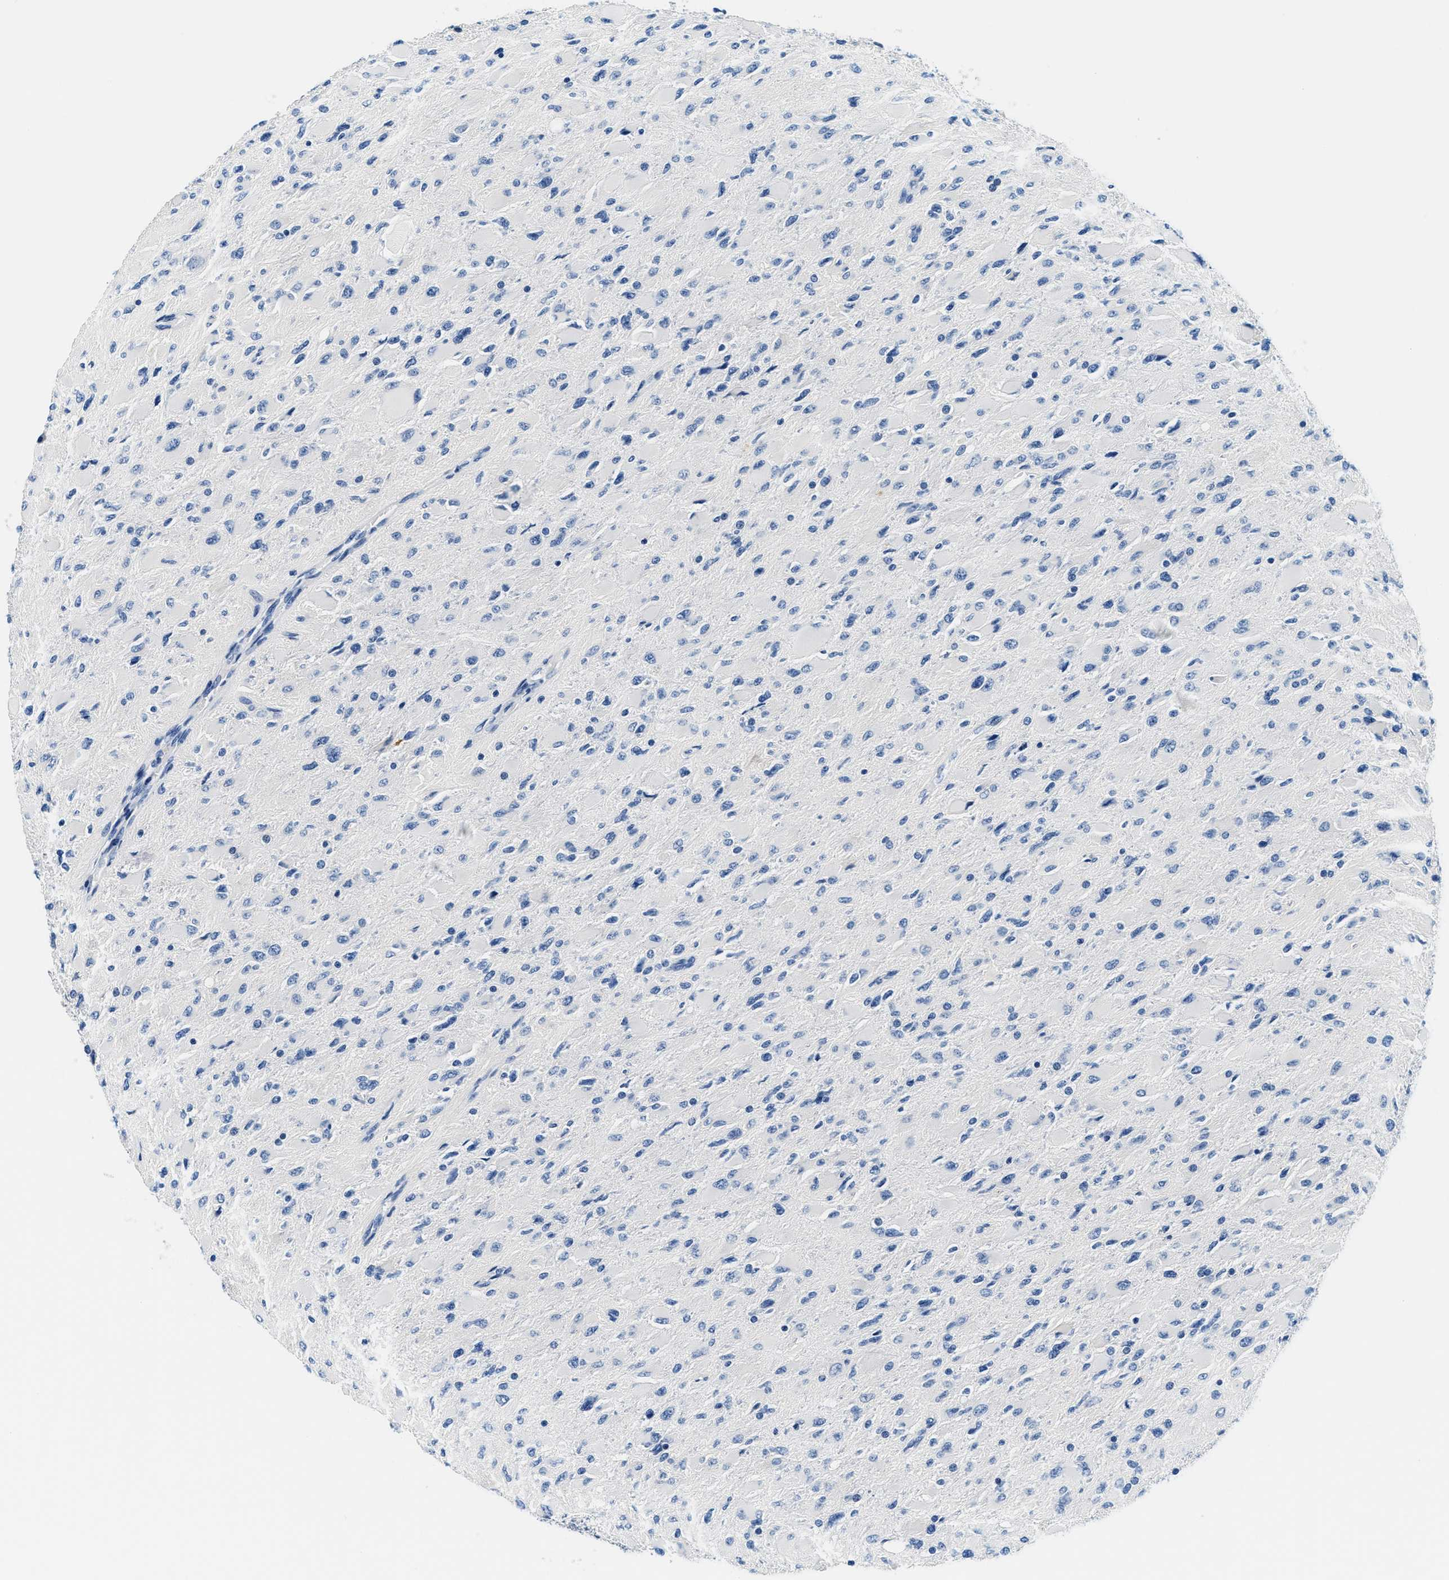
{"staining": {"intensity": "negative", "quantity": "none", "location": "none"}, "tissue": "glioma", "cell_type": "Tumor cells", "image_type": "cancer", "snomed": [{"axis": "morphology", "description": "Glioma, malignant, High grade"}, {"axis": "topography", "description": "Cerebral cortex"}], "caption": "There is no significant expression in tumor cells of glioma.", "gene": "GSTM3", "patient": {"sex": "female", "age": 36}}